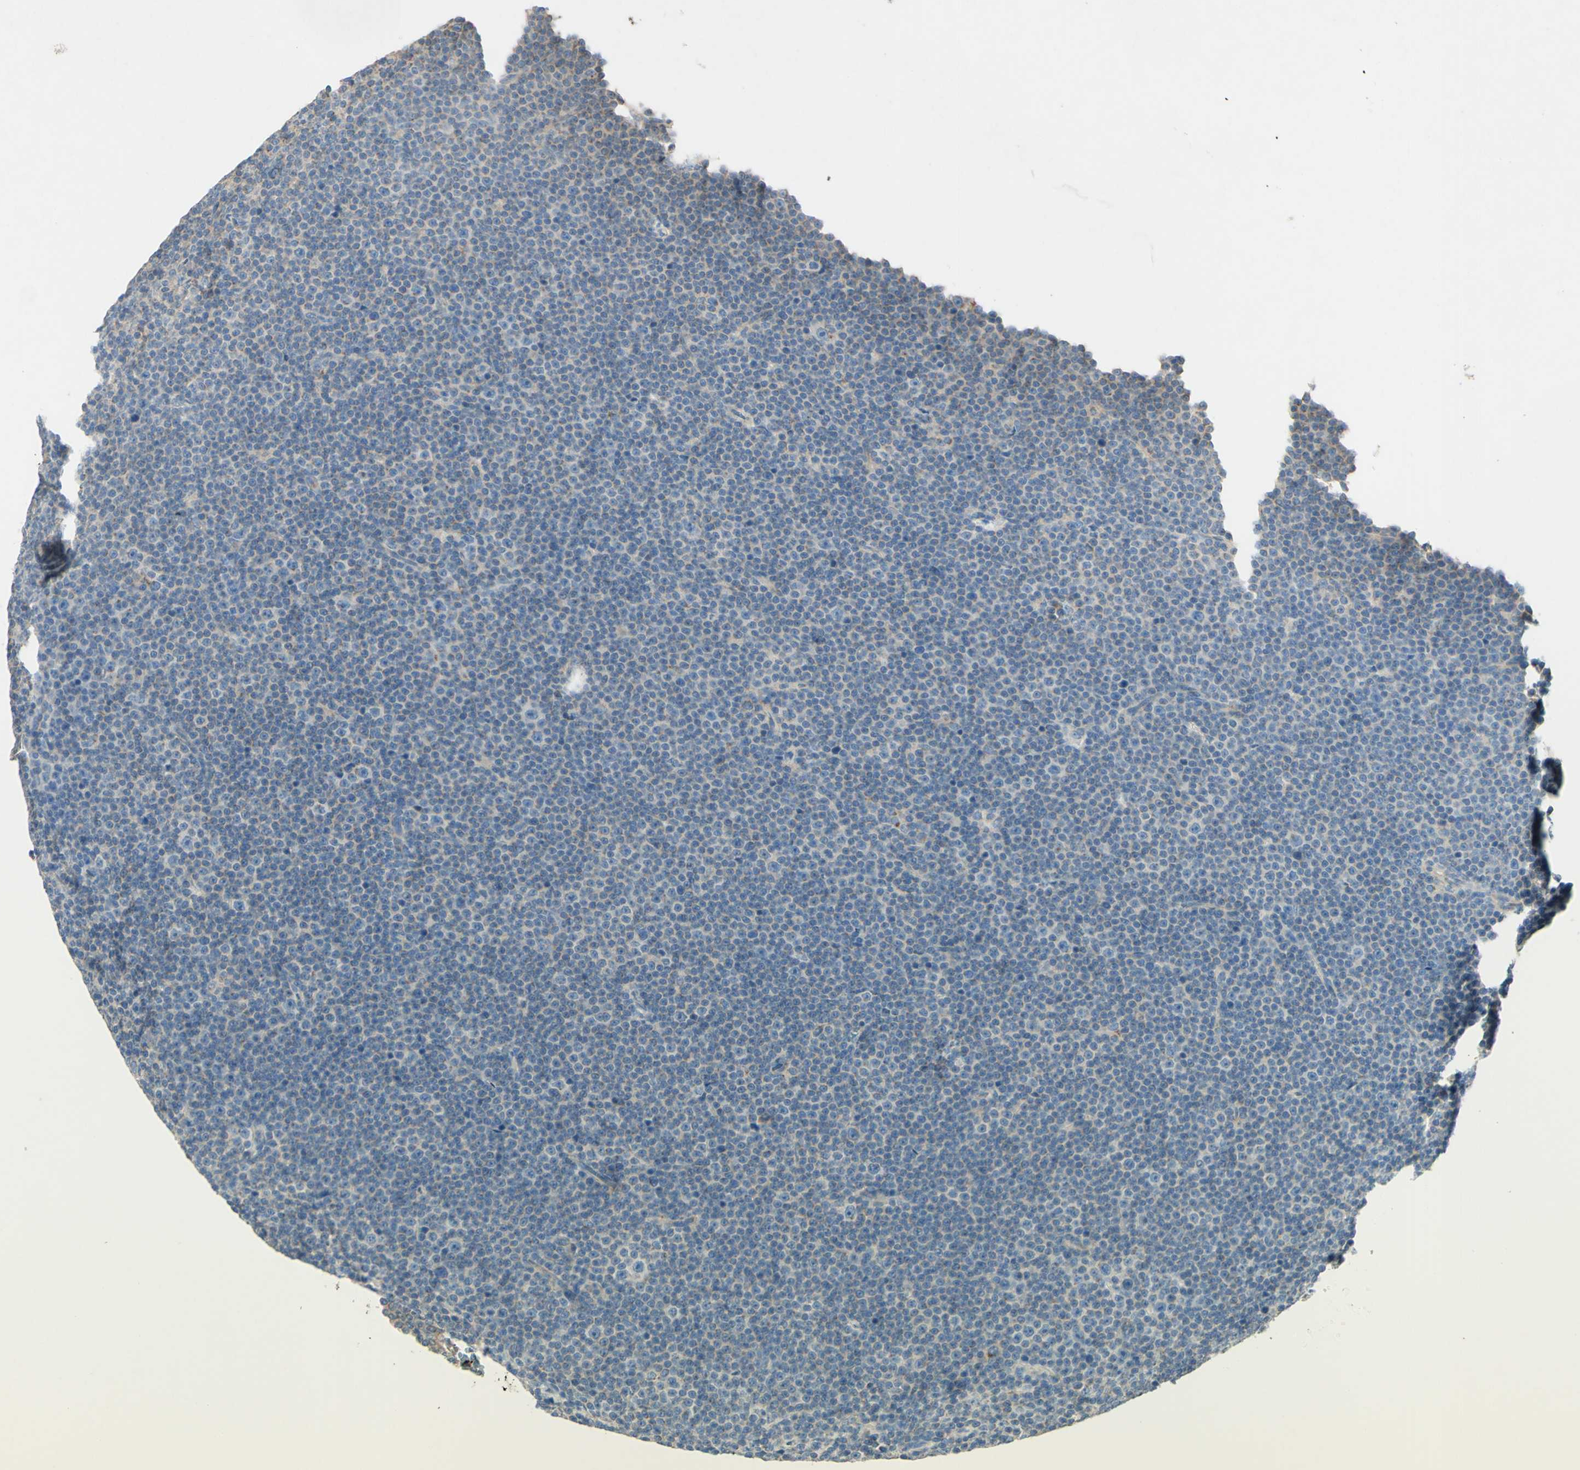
{"staining": {"intensity": "negative", "quantity": "none", "location": "none"}, "tissue": "lymphoma", "cell_type": "Tumor cells", "image_type": "cancer", "snomed": [{"axis": "morphology", "description": "Malignant lymphoma, non-Hodgkin's type, Low grade"}, {"axis": "topography", "description": "Lymph node"}], "caption": "Immunohistochemistry micrograph of human malignant lymphoma, non-Hodgkin's type (low-grade) stained for a protein (brown), which shows no positivity in tumor cells.", "gene": "MTM1", "patient": {"sex": "female", "age": 67}}